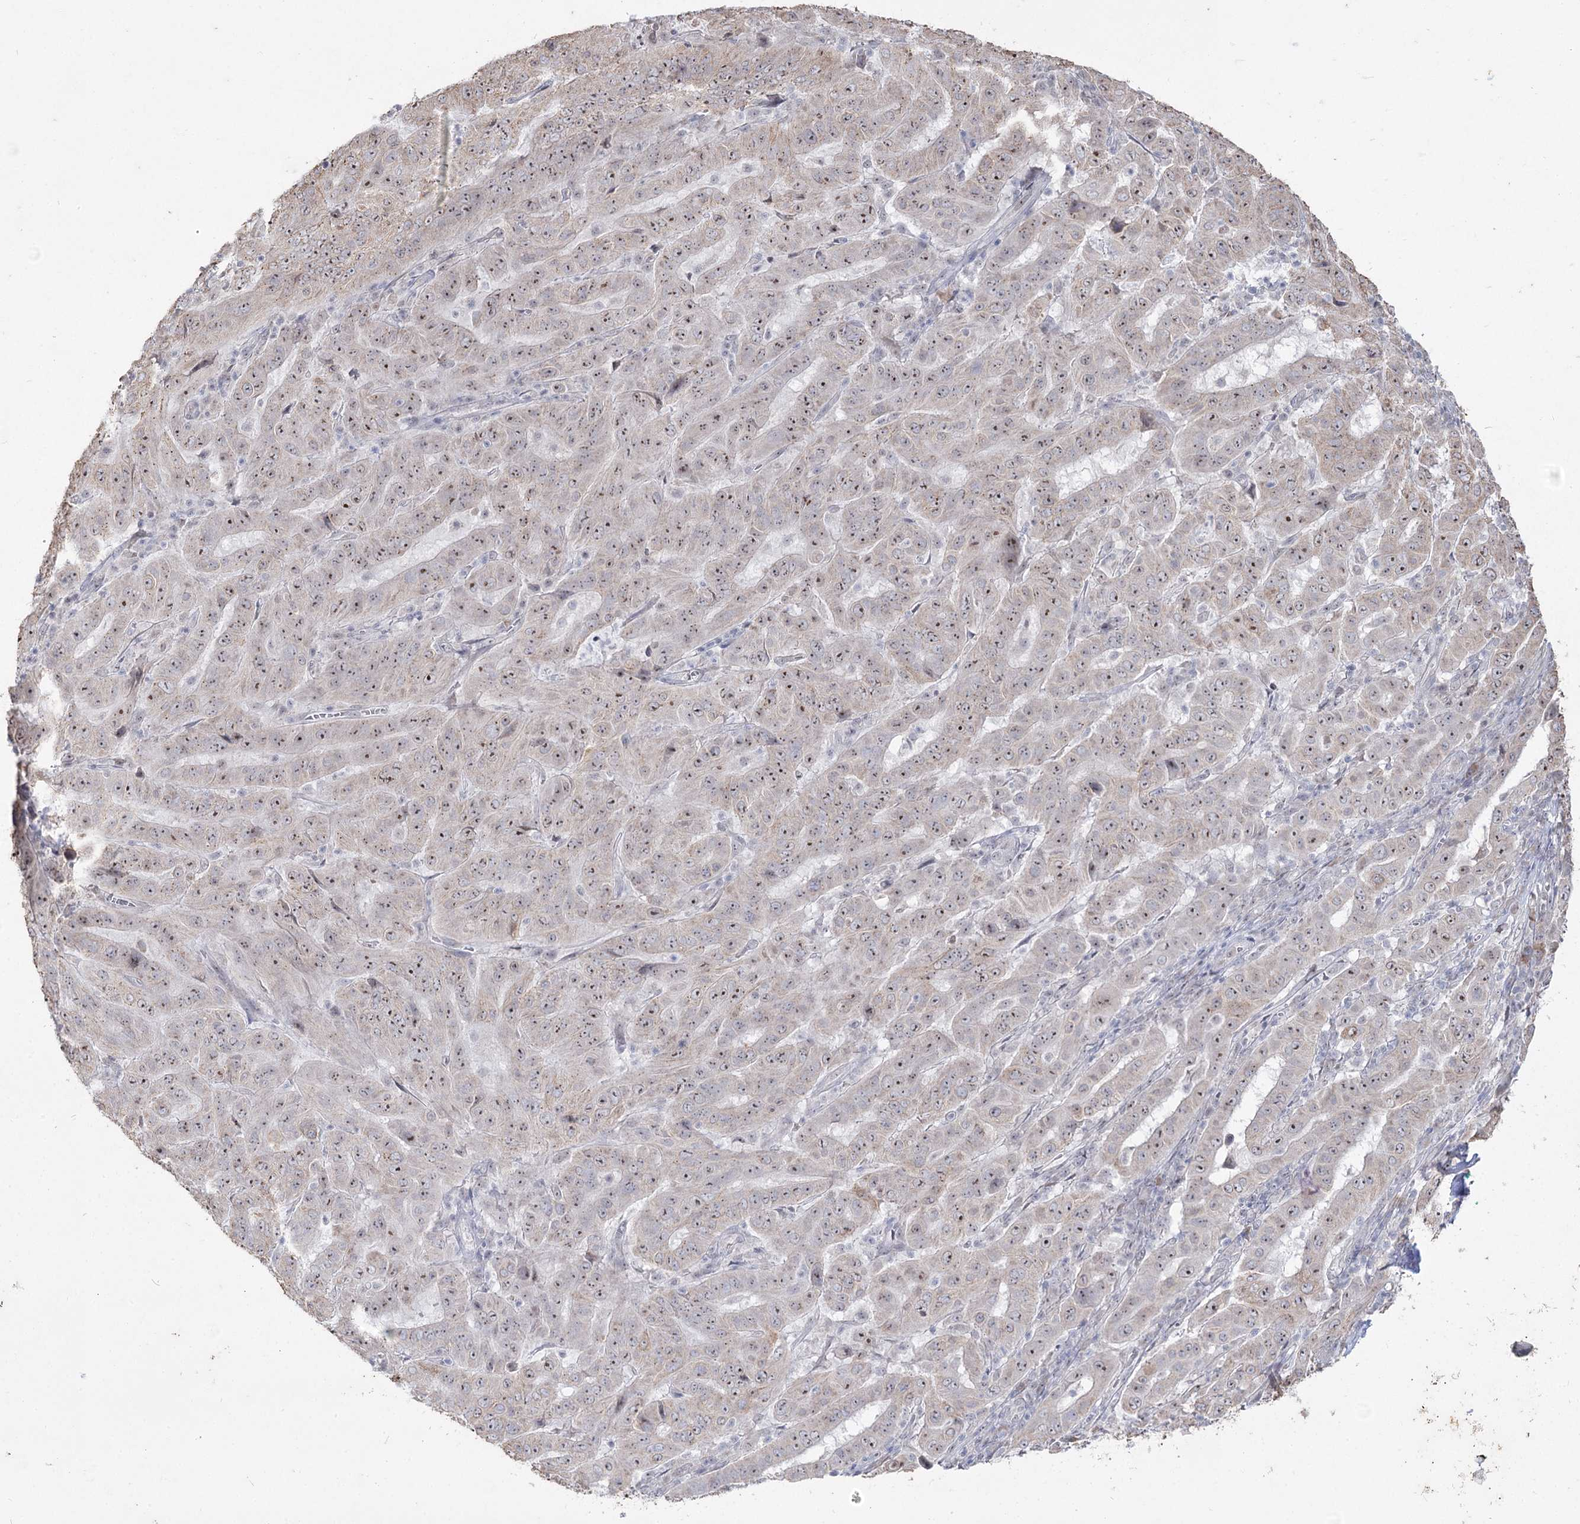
{"staining": {"intensity": "moderate", "quantity": ">75%", "location": "nuclear"}, "tissue": "pancreatic cancer", "cell_type": "Tumor cells", "image_type": "cancer", "snomed": [{"axis": "morphology", "description": "Adenocarcinoma, NOS"}, {"axis": "topography", "description": "Pancreas"}], "caption": "Protein staining of adenocarcinoma (pancreatic) tissue exhibits moderate nuclear staining in approximately >75% of tumor cells.", "gene": "DDX50", "patient": {"sex": "male", "age": 63}}